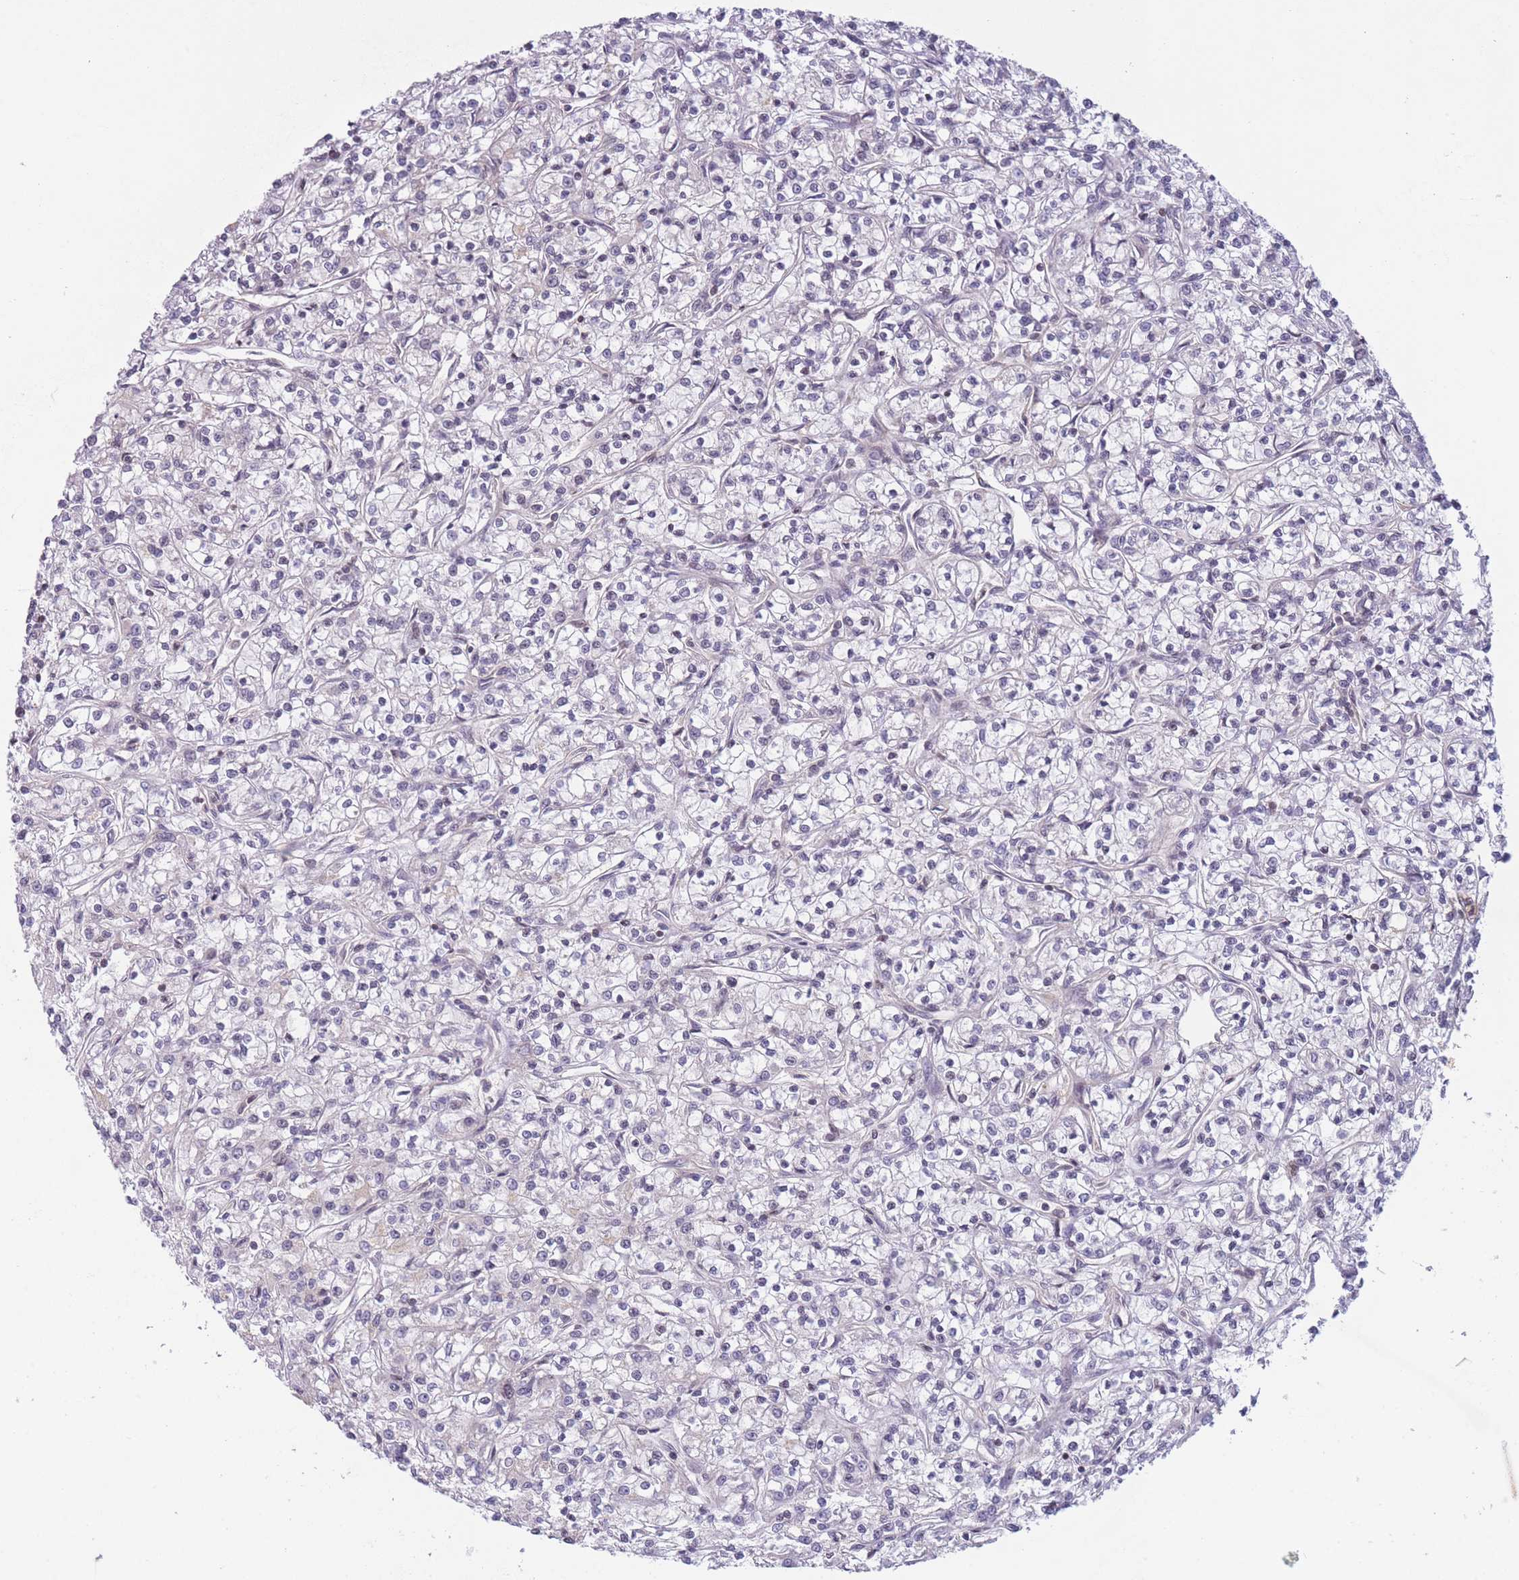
{"staining": {"intensity": "negative", "quantity": "none", "location": "none"}, "tissue": "renal cancer", "cell_type": "Tumor cells", "image_type": "cancer", "snomed": [{"axis": "morphology", "description": "Adenocarcinoma, NOS"}, {"axis": "topography", "description": "Kidney"}], "caption": "Immunohistochemistry micrograph of renal adenocarcinoma stained for a protein (brown), which shows no staining in tumor cells.", "gene": "SLC35F5", "patient": {"sex": "female", "age": 59}}